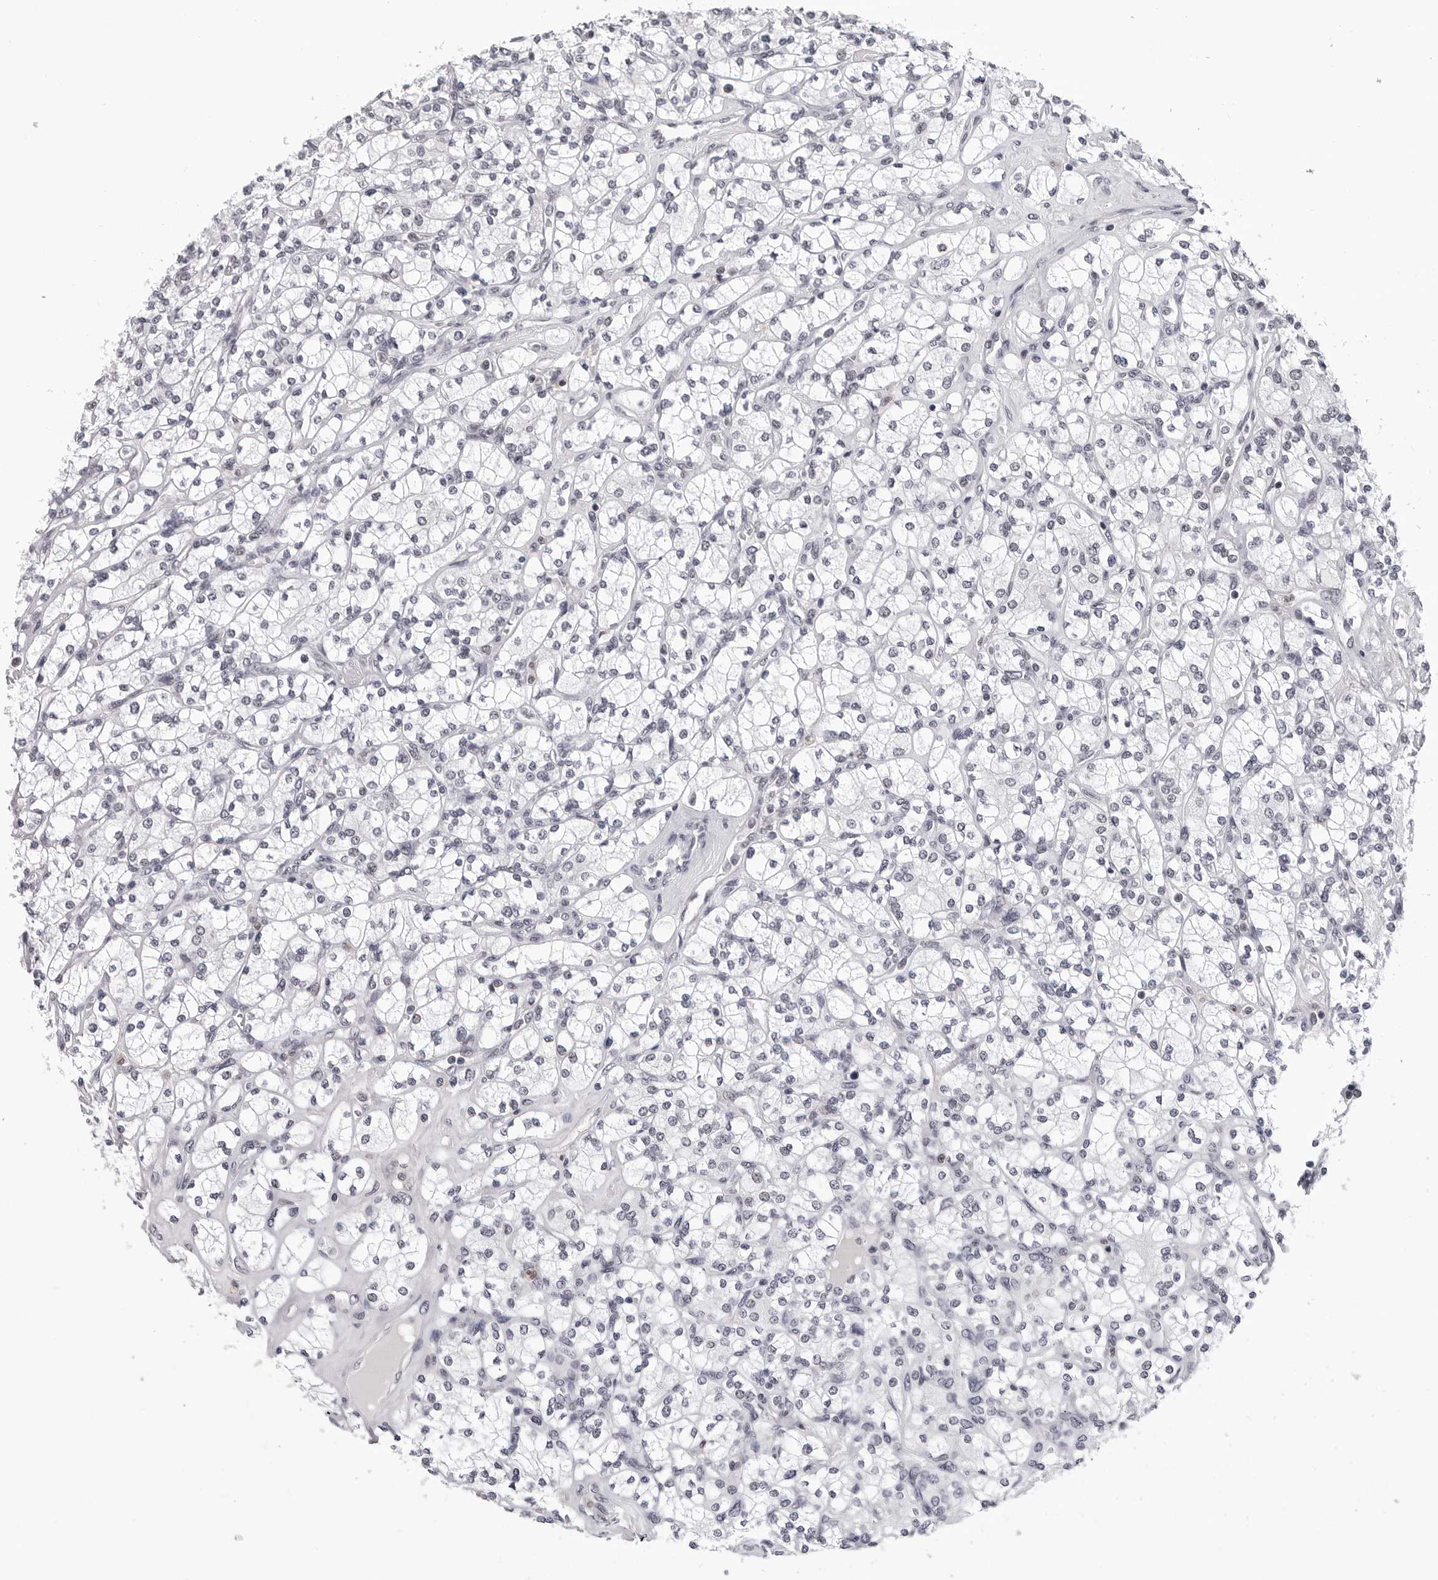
{"staining": {"intensity": "negative", "quantity": "none", "location": "none"}, "tissue": "renal cancer", "cell_type": "Tumor cells", "image_type": "cancer", "snomed": [{"axis": "morphology", "description": "Adenocarcinoma, NOS"}, {"axis": "topography", "description": "Kidney"}], "caption": "The photomicrograph exhibits no significant expression in tumor cells of adenocarcinoma (renal).", "gene": "SF3B4", "patient": {"sex": "male", "age": 77}}